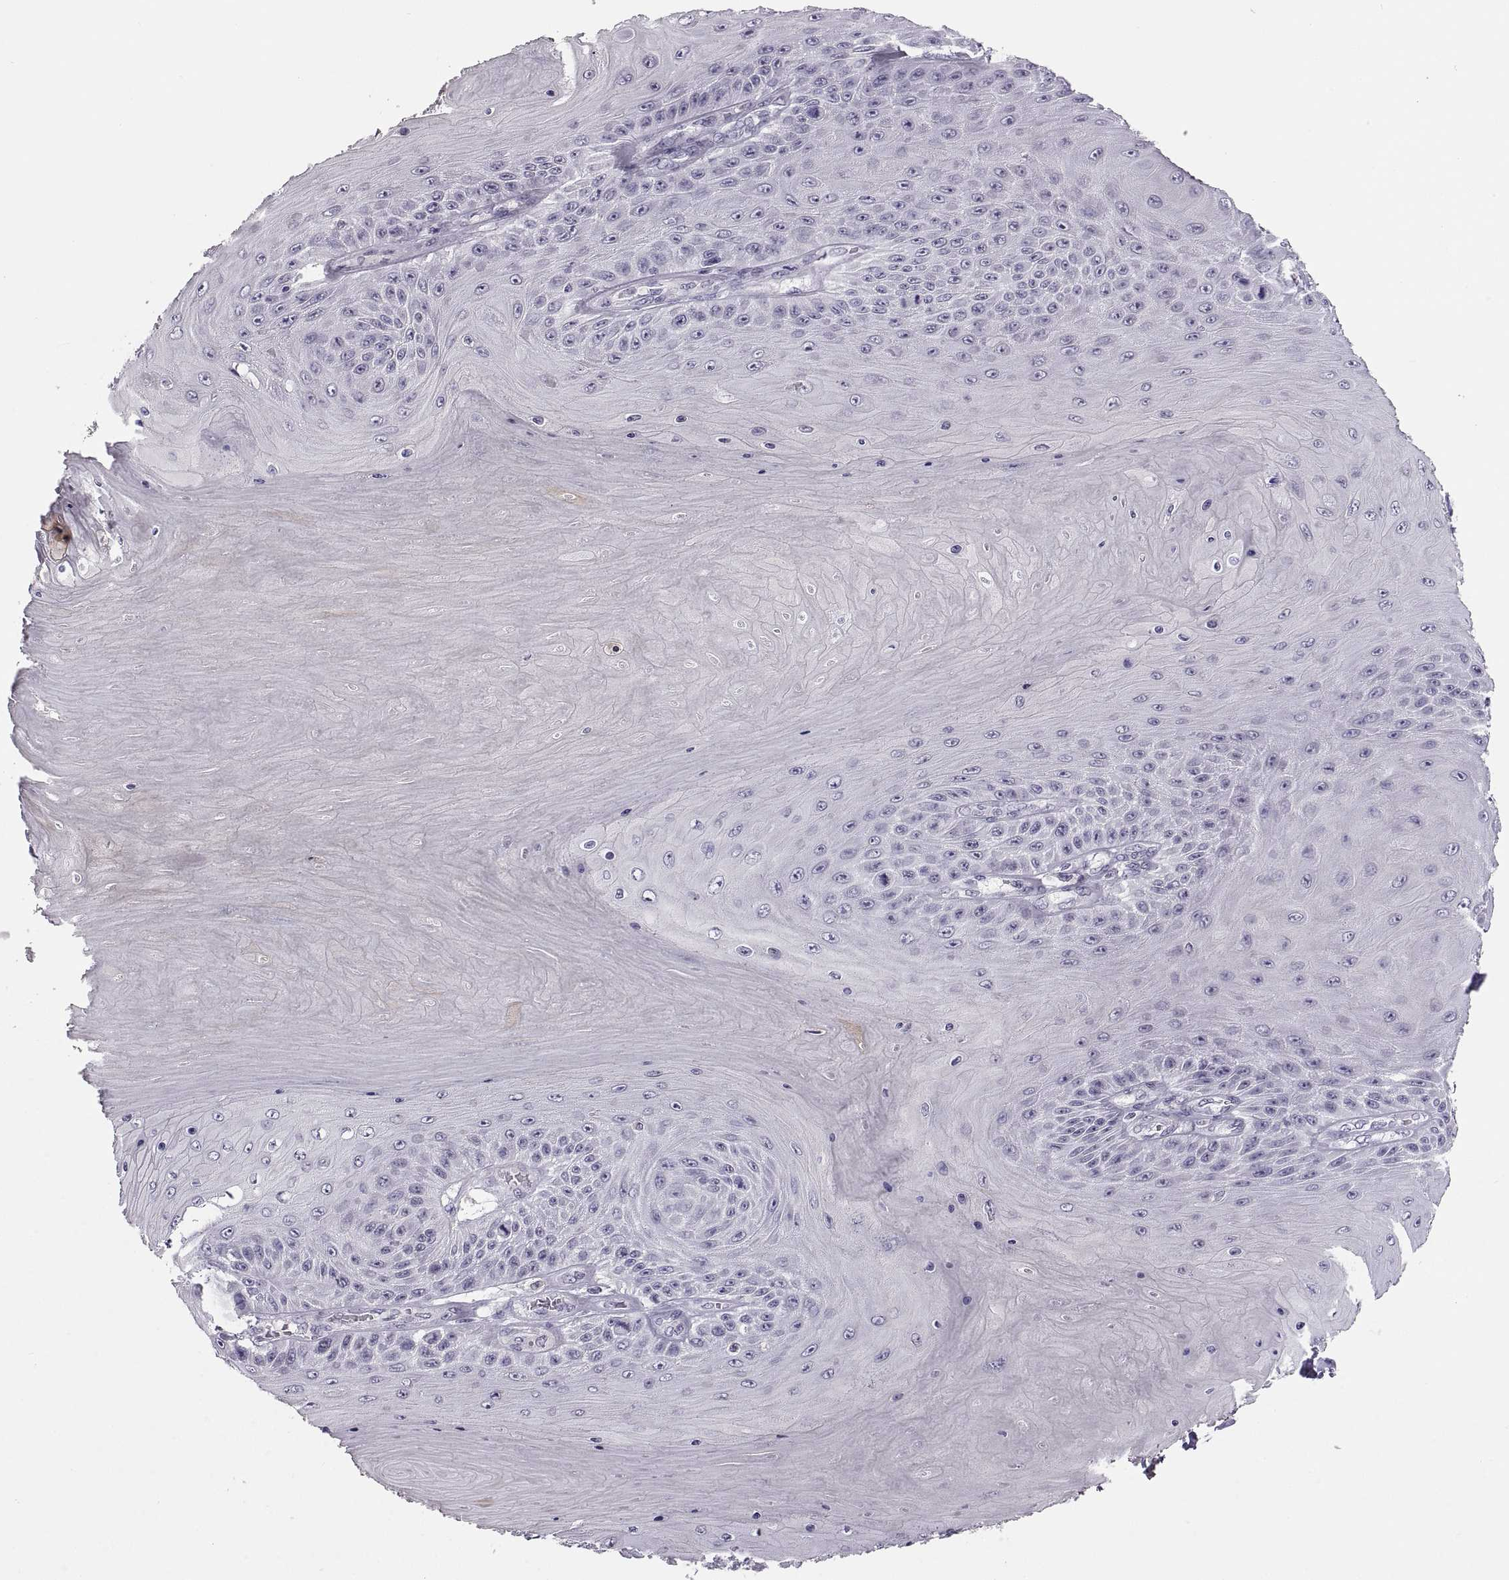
{"staining": {"intensity": "negative", "quantity": "none", "location": "none"}, "tissue": "skin cancer", "cell_type": "Tumor cells", "image_type": "cancer", "snomed": [{"axis": "morphology", "description": "Squamous cell carcinoma, NOS"}, {"axis": "topography", "description": "Skin"}], "caption": "IHC of human skin cancer displays no positivity in tumor cells.", "gene": "MAGEB18", "patient": {"sex": "male", "age": 62}}